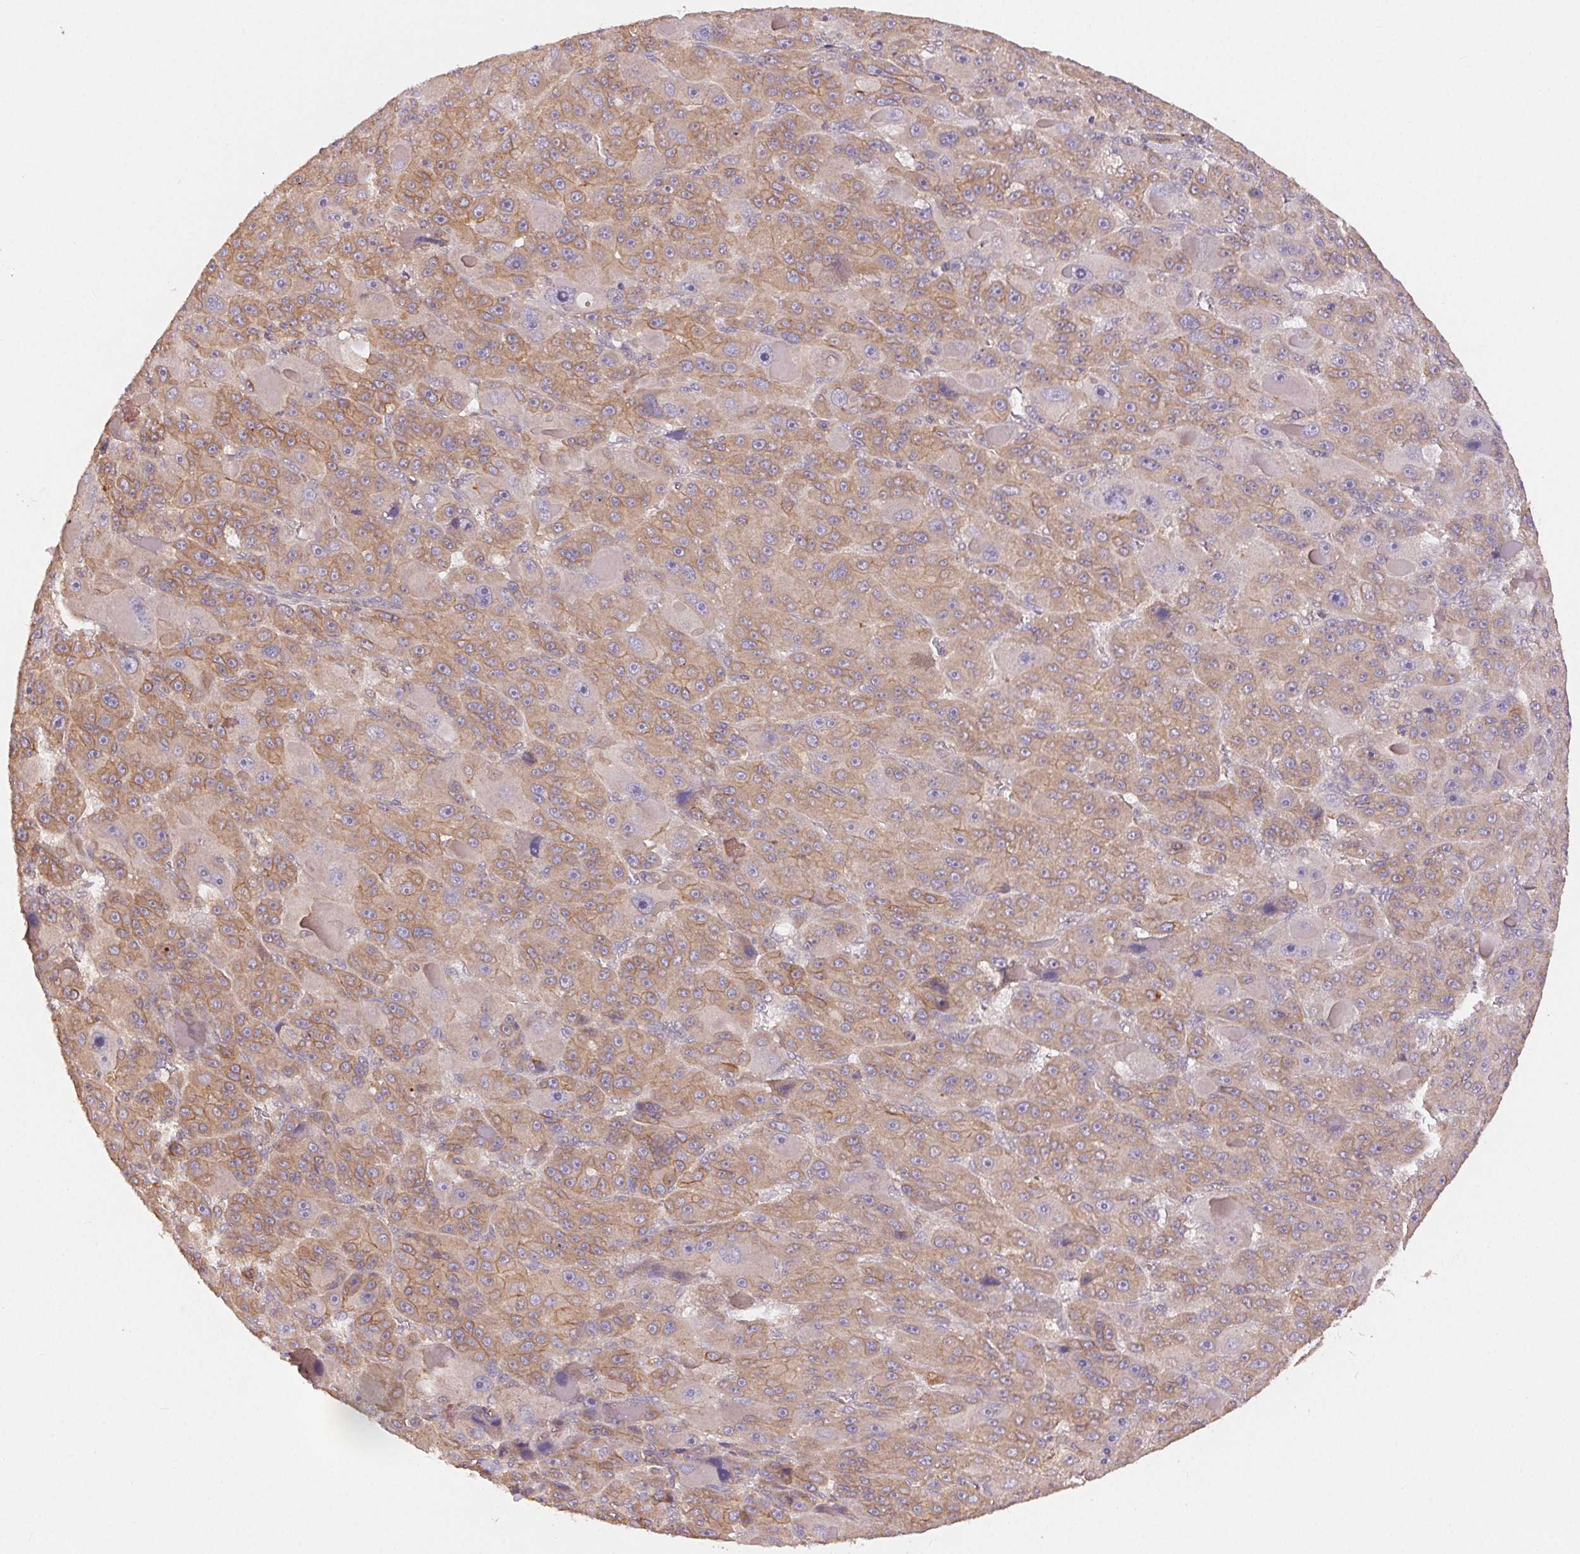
{"staining": {"intensity": "moderate", "quantity": ">75%", "location": "cytoplasmic/membranous"}, "tissue": "liver cancer", "cell_type": "Tumor cells", "image_type": "cancer", "snomed": [{"axis": "morphology", "description": "Carcinoma, Hepatocellular, NOS"}, {"axis": "topography", "description": "Liver"}], "caption": "Tumor cells exhibit medium levels of moderate cytoplasmic/membranous staining in approximately >75% of cells in liver cancer (hepatocellular carcinoma). The protein is stained brown, and the nuclei are stained in blue (DAB IHC with brightfield microscopy, high magnification).", "gene": "MAPKAPK2", "patient": {"sex": "male", "age": 76}}